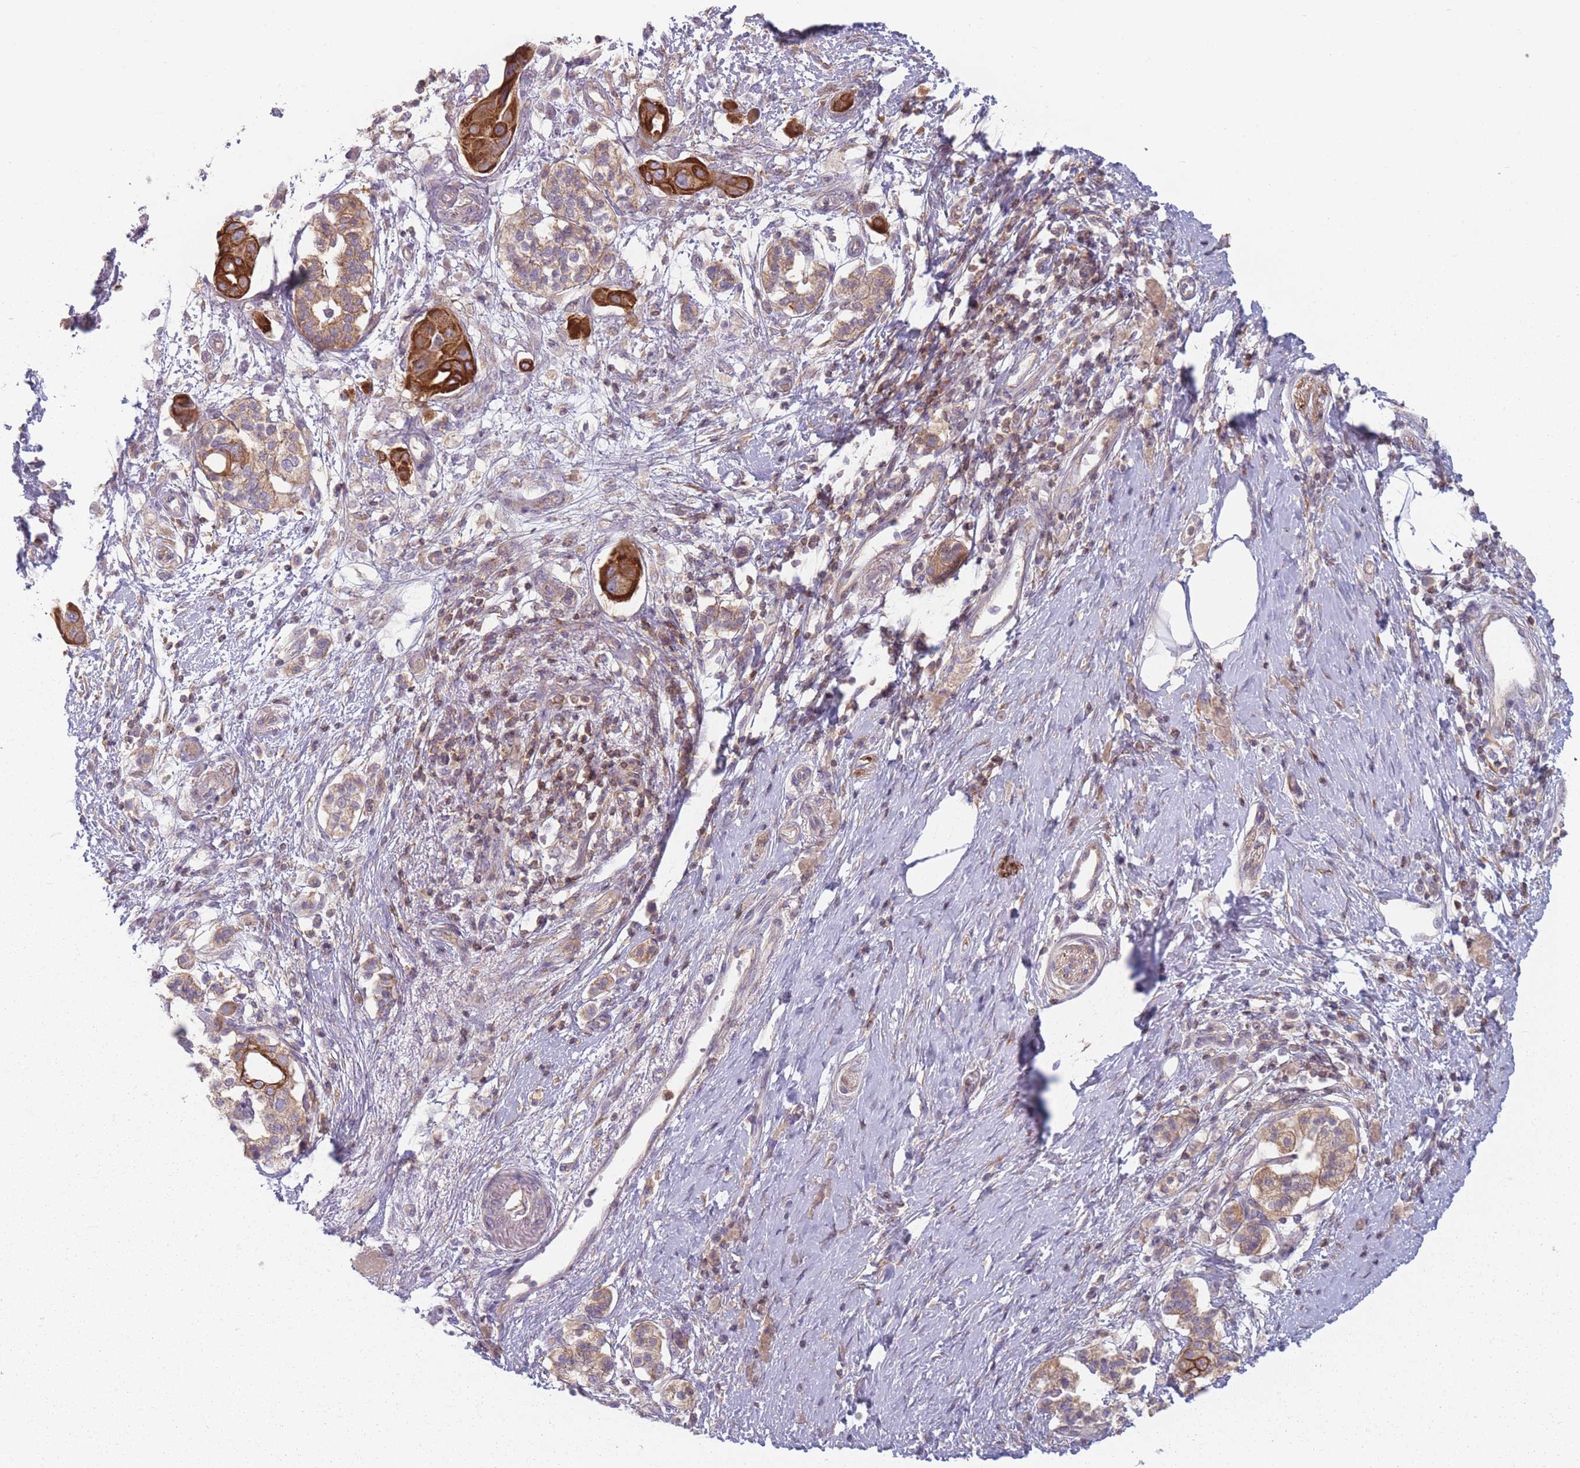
{"staining": {"intensity": "strong", "quantity": ">75%", "location": "cytoplasmic/membranous"}, "tissue": "pancreatic cancer", "cell_type": "Tumor cells", "image_type": "cancer", "snomed": [{"axis": "morphology", "description": "Adenocarcinoma, NOS"}, {"axis": "topography", "description": "Pancreas"}], "caption": "High-power microscopy captured an immunohistochemistry micrograph of pancreatic cancer, revealing strong cytoplasmic/membranous positivity in about >75% of tumor cells. The protein of interest is stained brown, and the nuclei are stained in blue (DAB (3,3'-diaminobenzidine) IHC with brightfield microscopy, high magnification).", "gene": "HSBP1L1", "patient": {"sex": "male", "age": 68}}